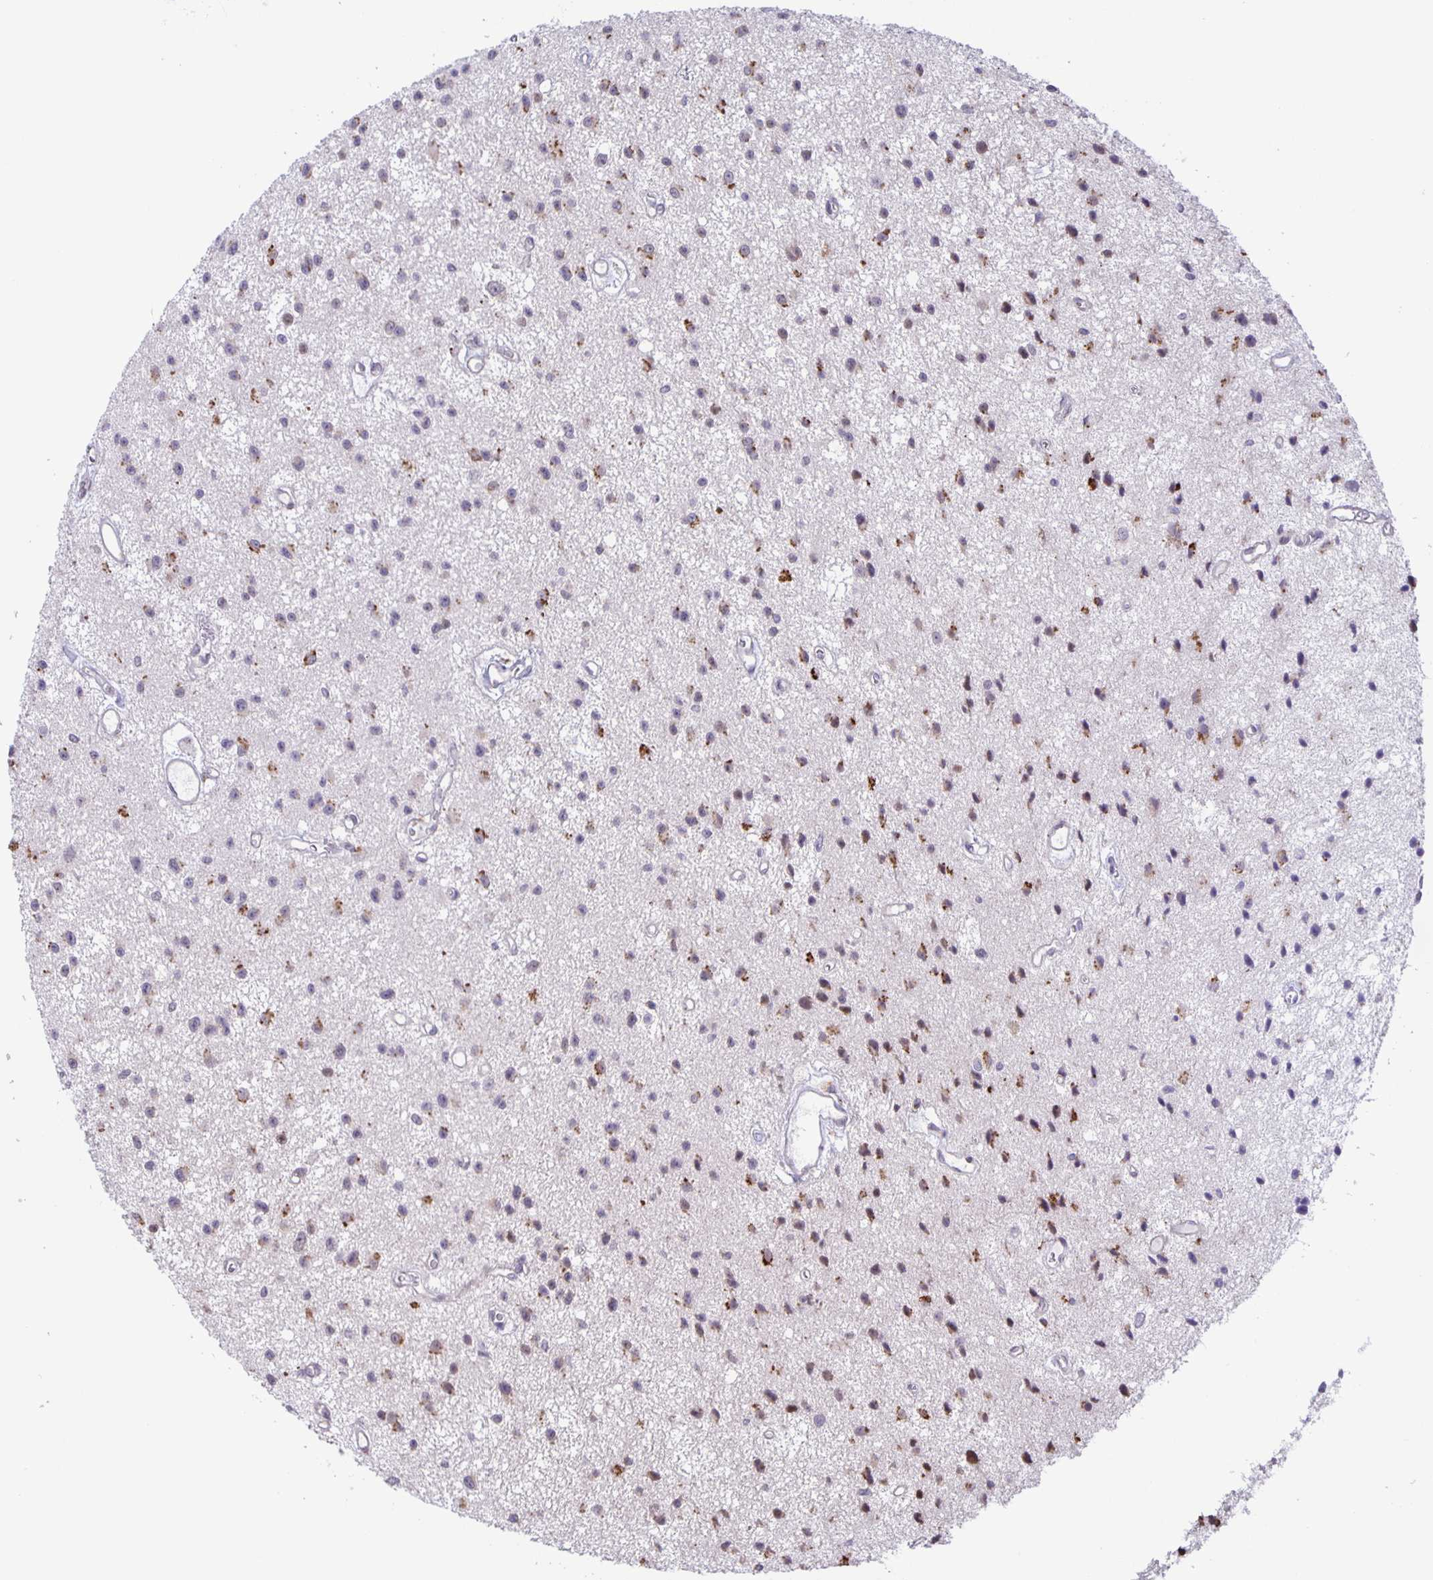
{"staining": {"intensity": "moderate", "quantity": "<25%", "location": "cytoplasmic/membranous"}, "tissue": "glioma", "cell_type": "Tumor cells", "image_type": "cancer", "snomed": [{"axis": "morphology", "description": "Glioma, malignant, Low grade"}, {"axis": "topography", "description": "Brain"}], "caption": "This micrograph displays glioma stained with IHC to label a protein in brown. The cytoplasmic/membranous of tumor cells show moderate positivity for the protein. Nuclei are counter-stained blue.", "gene": "MAPK12", "patient": {"sex": "male", "age": 43}}